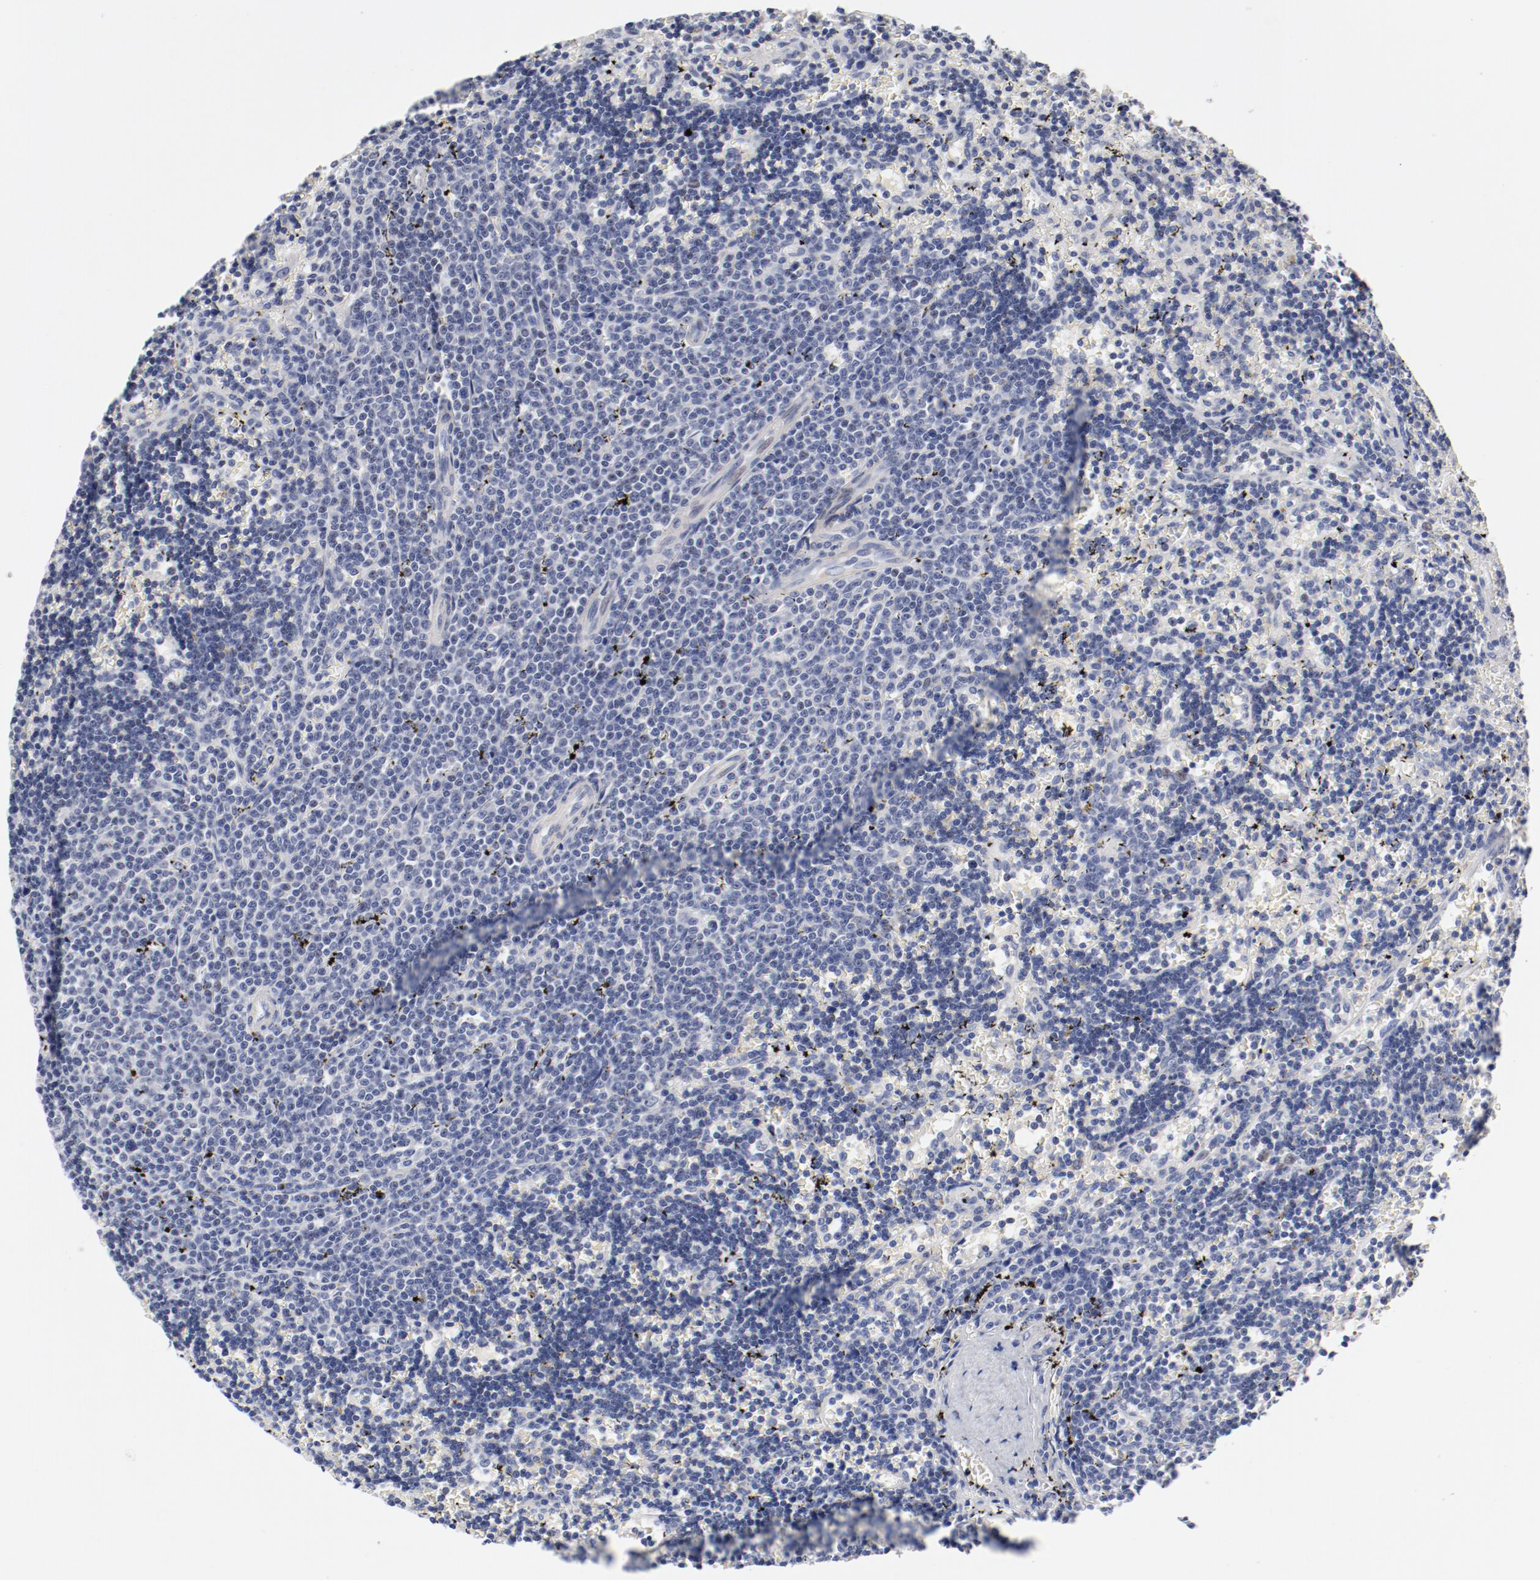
{"staining": {"intensity": "negative", "quantity": "none", "location": "none"}, "tissue": "lymphoma", "cell_type": "Tumor cells", "image_type": "cancer", "snomed": [{"axis": "morphology", "description": "Malignant lymphoma, non-Hodgkin's type, Low grade"}, {"axis": "topography", "description": "Spleen"}], "caption": "High power microscopy photomicrograph of an immunohistochemistry image of lymphoma, revealing no significant staining in tumor cells.", "gene": "KCNK13", "patient": {"sex": "male", "age": 60}}